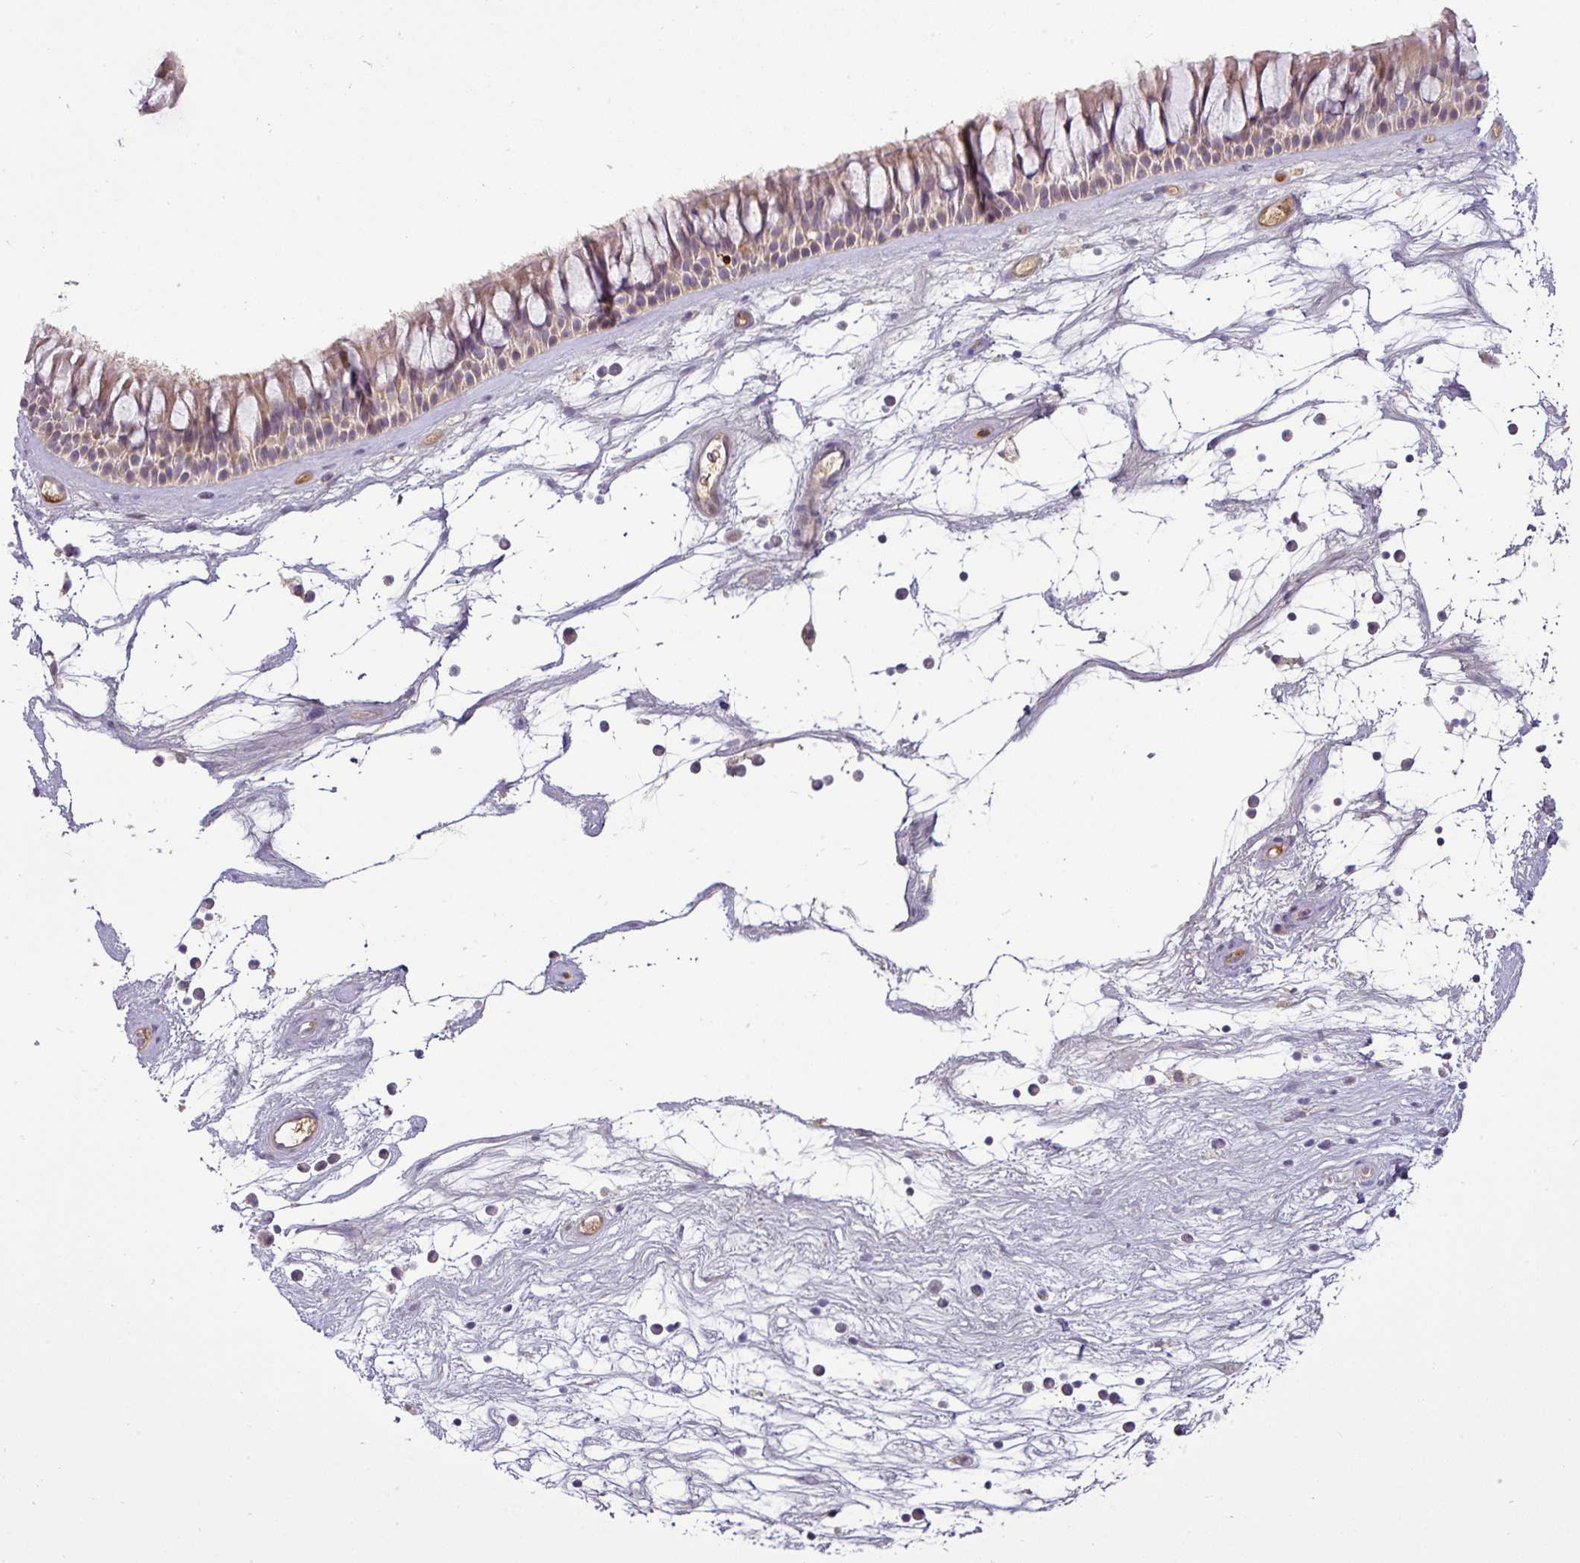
{"staining": {"intensity": "moderate", "quantity": ">75%", "location": "cytoplasmic/membranous"}, "tissue": "nasopharynx", "cell_type": "Respiratory epithelial cells", "image_type": "normal", "snomed": [{"axis": "morphology", "description": "Normal tissue, NOS"}, {"axis": "topography", "description": "Nasopharynx"}], "caption": "Protein expression analysis of benign nasopharynx reveals moderate cytoplasmic/membranous expression in about >75% of respiratory epithelial cells.", "gene": "APOM", "patient": {"sex": "male", "age": 64}}